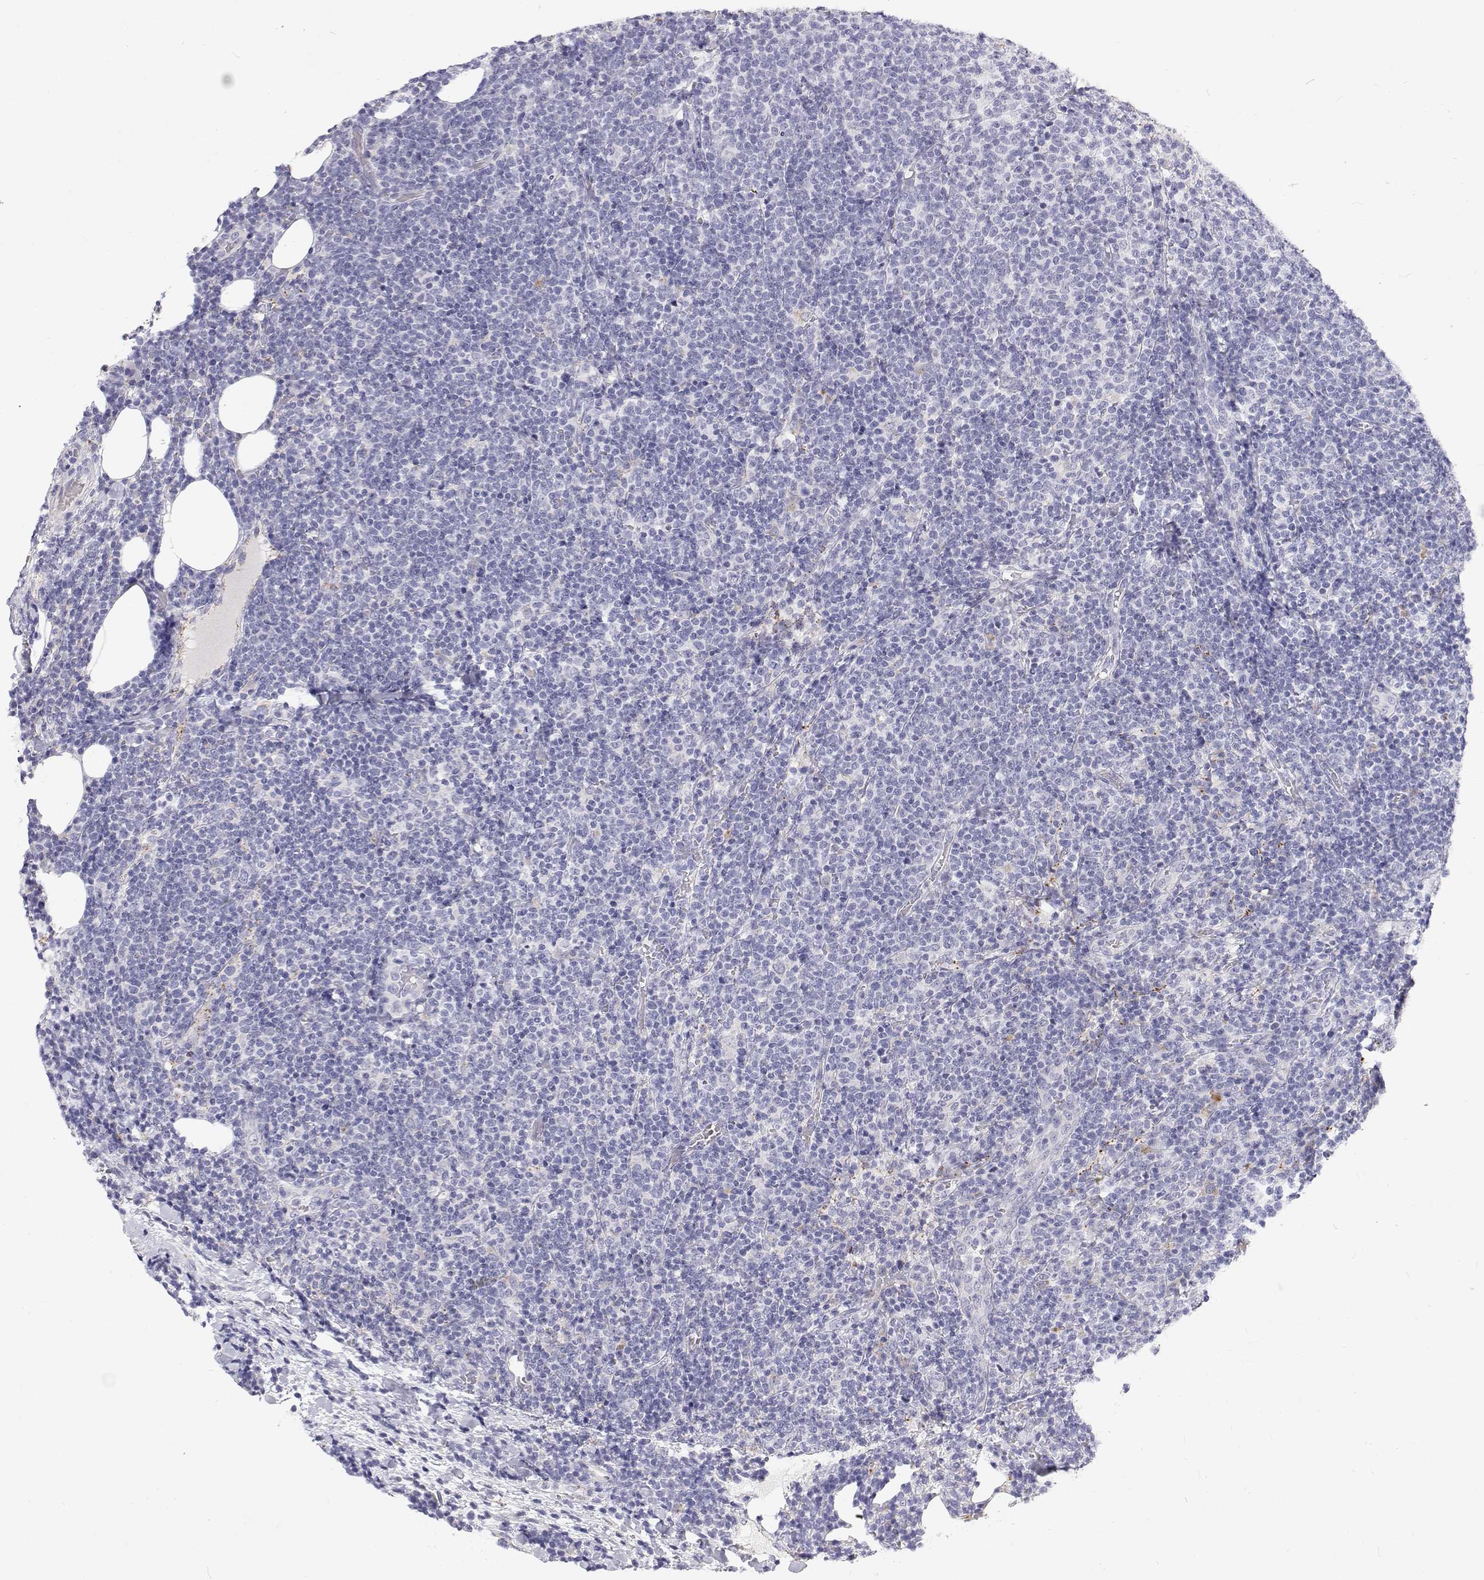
{"staining": {"intensity": "negative", "quantity": "none", "location": "none"}, "tissue": "lymphoma", "cell_type": "Tumor cells", "image_type": "cancer", "snomed": [{"axis": "morphology", "description": "Malignant lymphoma, non-Hodgkin's type, High grade"}, {"axis": "topography", "description": "Lymph node"}], "caption": "Malignant lymphoma, non-Hodgkin's type (high-grade) stained for a protein using immunohistochemistry shows no positivity tumor cells.", "gene": "NCR2", "patient": {"sex": "male", "age": 61}}